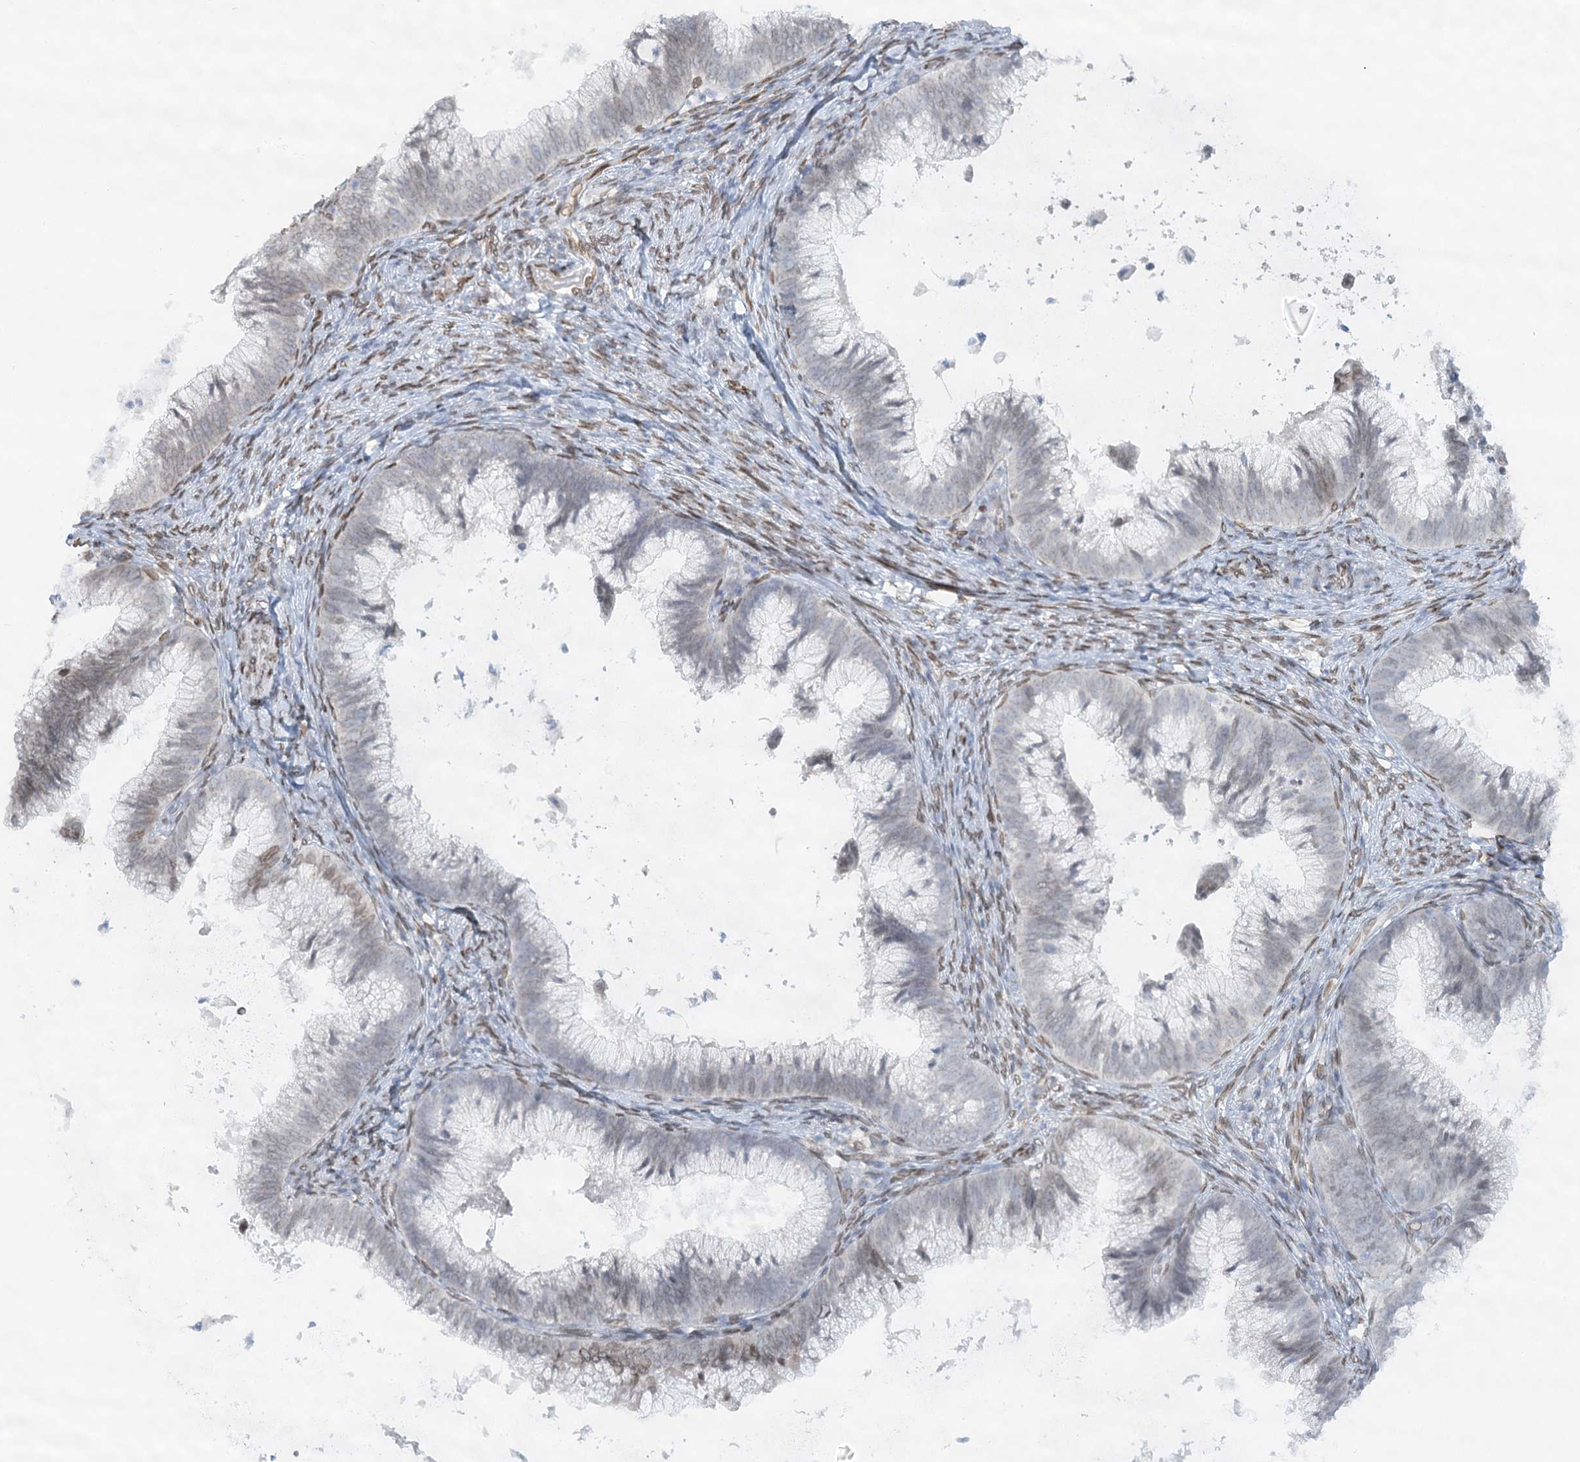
{"staining": {"intensity": "weak", "quantity": "<25%", "location": "nuclear"}, "tissue": "cervical cancer", "cell_type": "Tumor cells", "image_type": "cancer", "snomed": [{"axis": "morphology", "description": "Adenocarcinoma, NOS"}, {"axis": "topography", "description": "Cervix"}], "caption": "Histopathology image shows no protein staining in tumor cells of cervical adenocarcinoma tissue.", "gene": "VWA5A", "patient": {"sex": "female", "age": 36}}